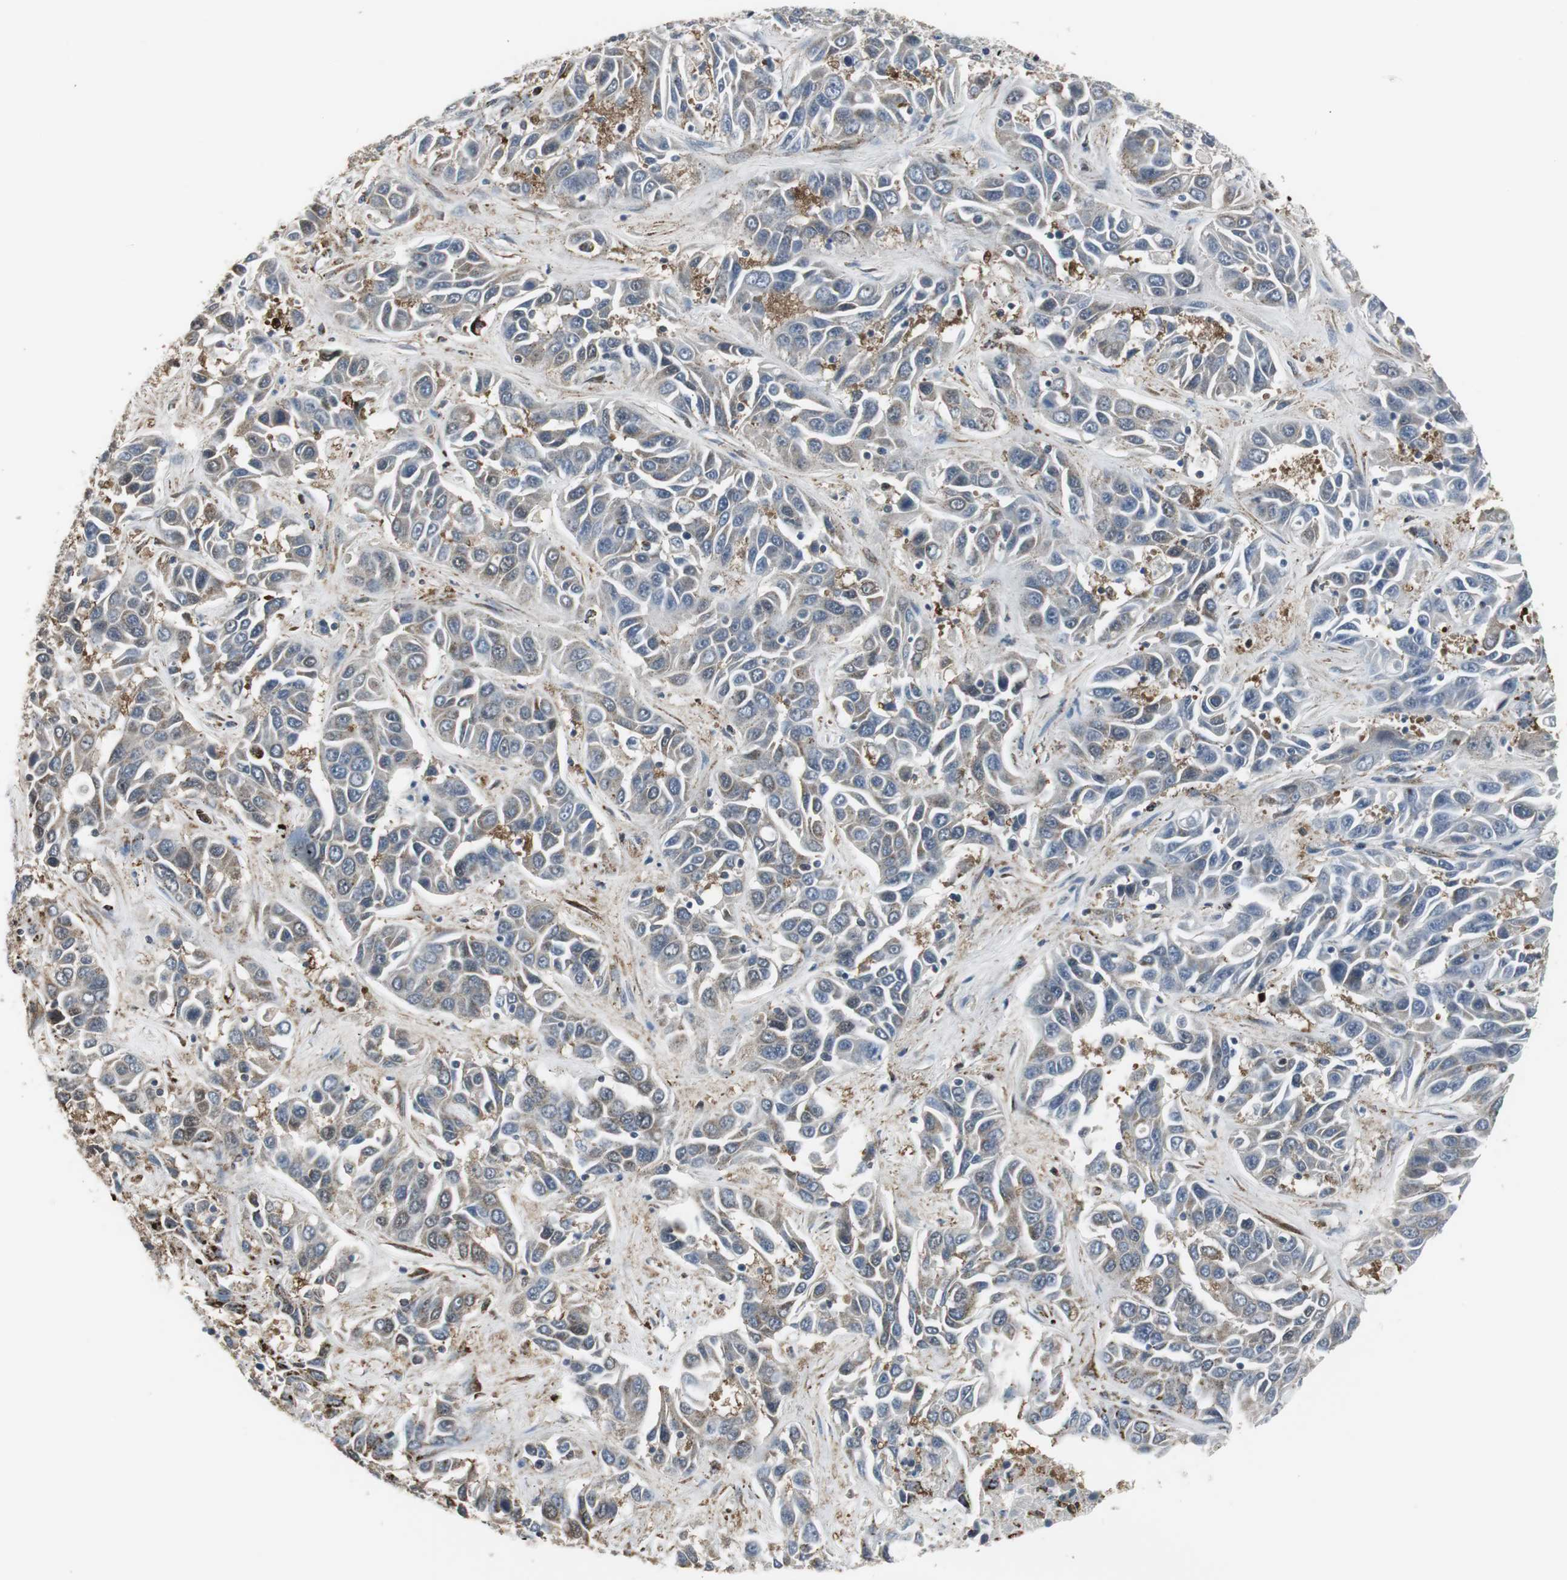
{"staining": {"intensity": "weak", "quantity": "25%-75%", "location": "cytoplasmic/membranous"}, "tissue": "liver cancer", "cell_type": "Tumor cells", "image_type": "cancer", "snomed": [{"axis": "morphology", "description": "Cholangiocarcinoma"}, {"axis": "topography", "description": "Liver"}], "caption": "Cholangiocarcinoma (liver) stained for a protein reveals weak cytoplasmic/membranous positivity in tumor cells.", "gene": "PLIN3", "patient": {"sex": "female", "age": 52}}